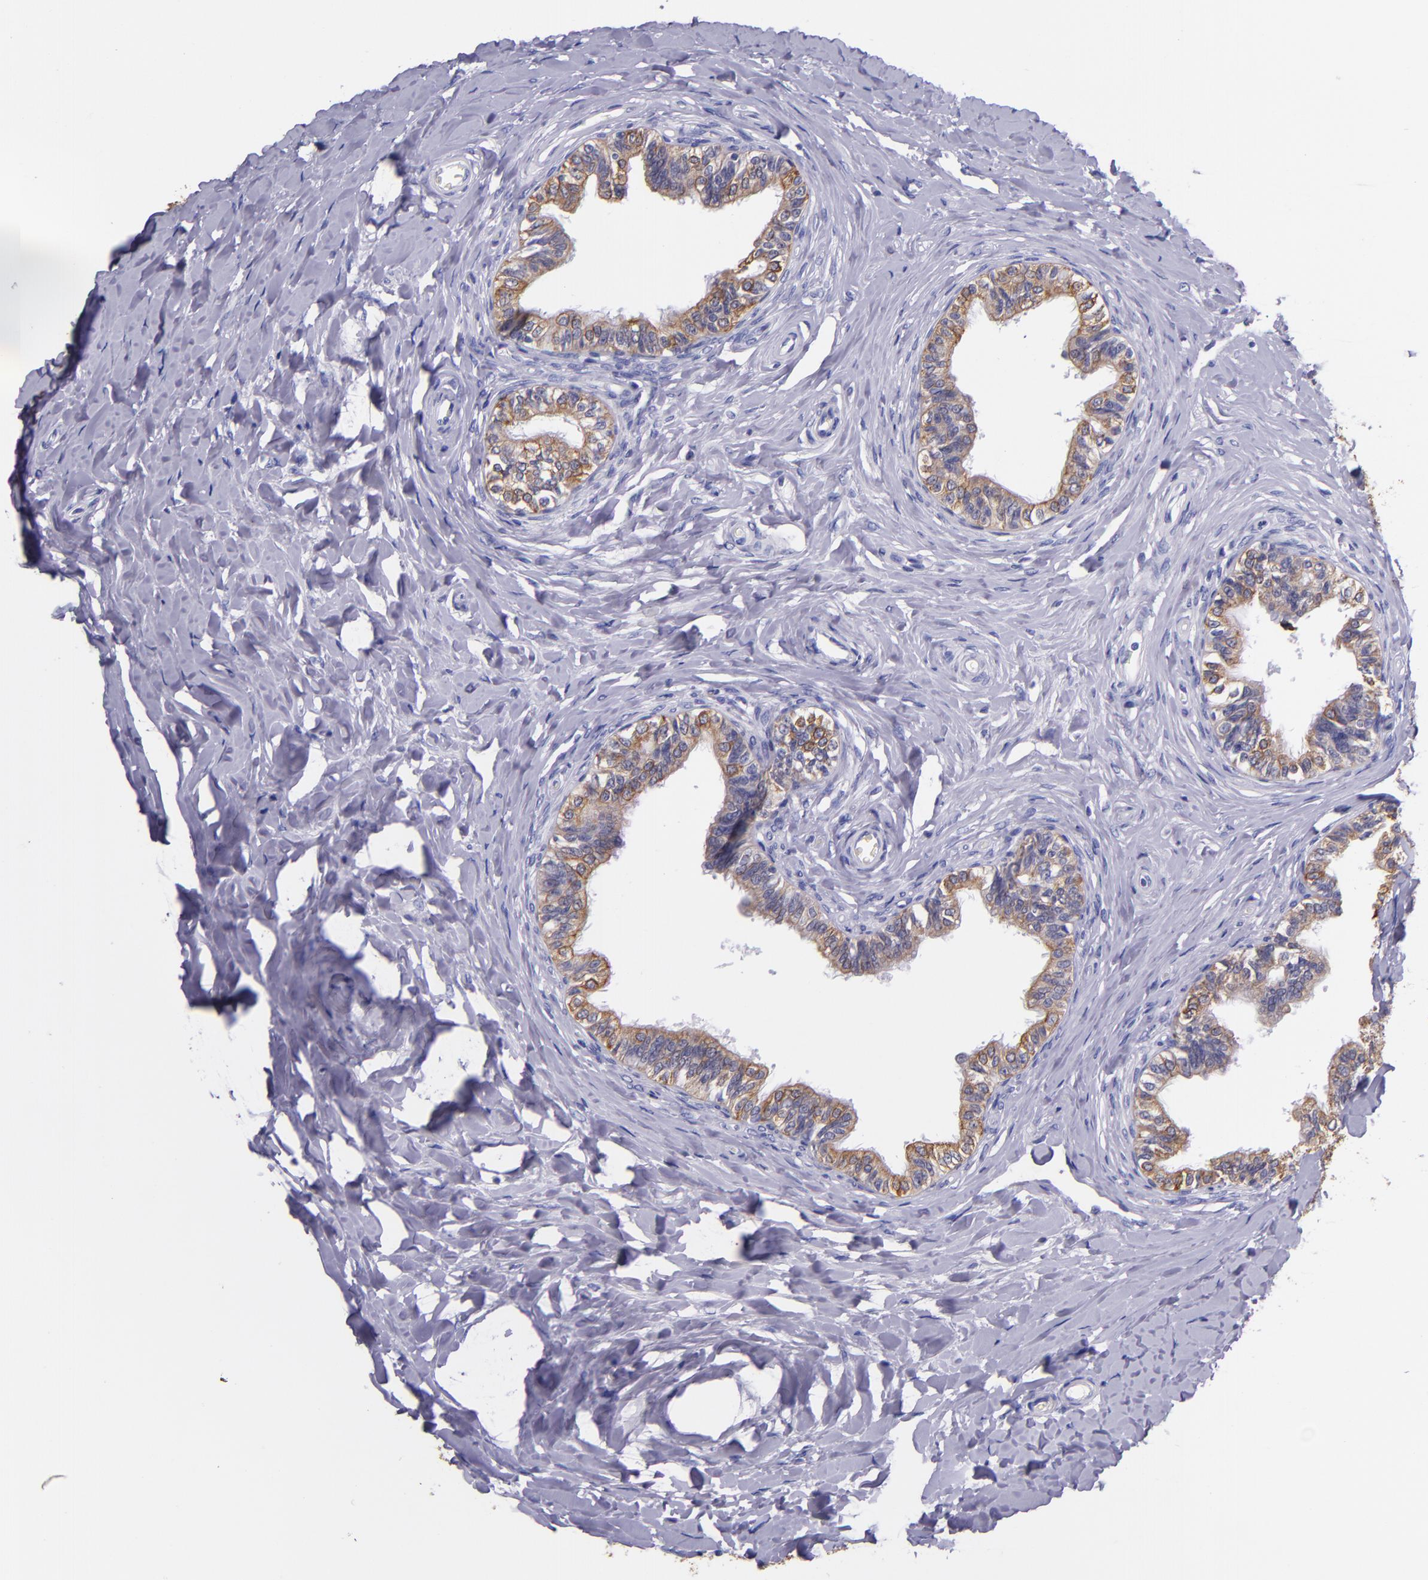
{"staining": {"intensity": "moderate", "quantity": ">75%", "location": "cytoplasmic/membranous"}, "tissue": "epididymis", "cell_type": "Glandular cells", "image_type": "normal", "snomed": [{"axis": "morphology", "description": "Normal tissue, NOS"}, {"axis": "topography", "description": "Soft tissue"}, {"axis": "topography", "description": "Epididymis"}], "caption": "Unremarkable epididymis displays moderate cytoplasmic/membranous expression in about >75% of glandular cells, visualized by immunohistochemistry.", "gene": "KRT4", "patient": {"sex": "male", "age": 26}}